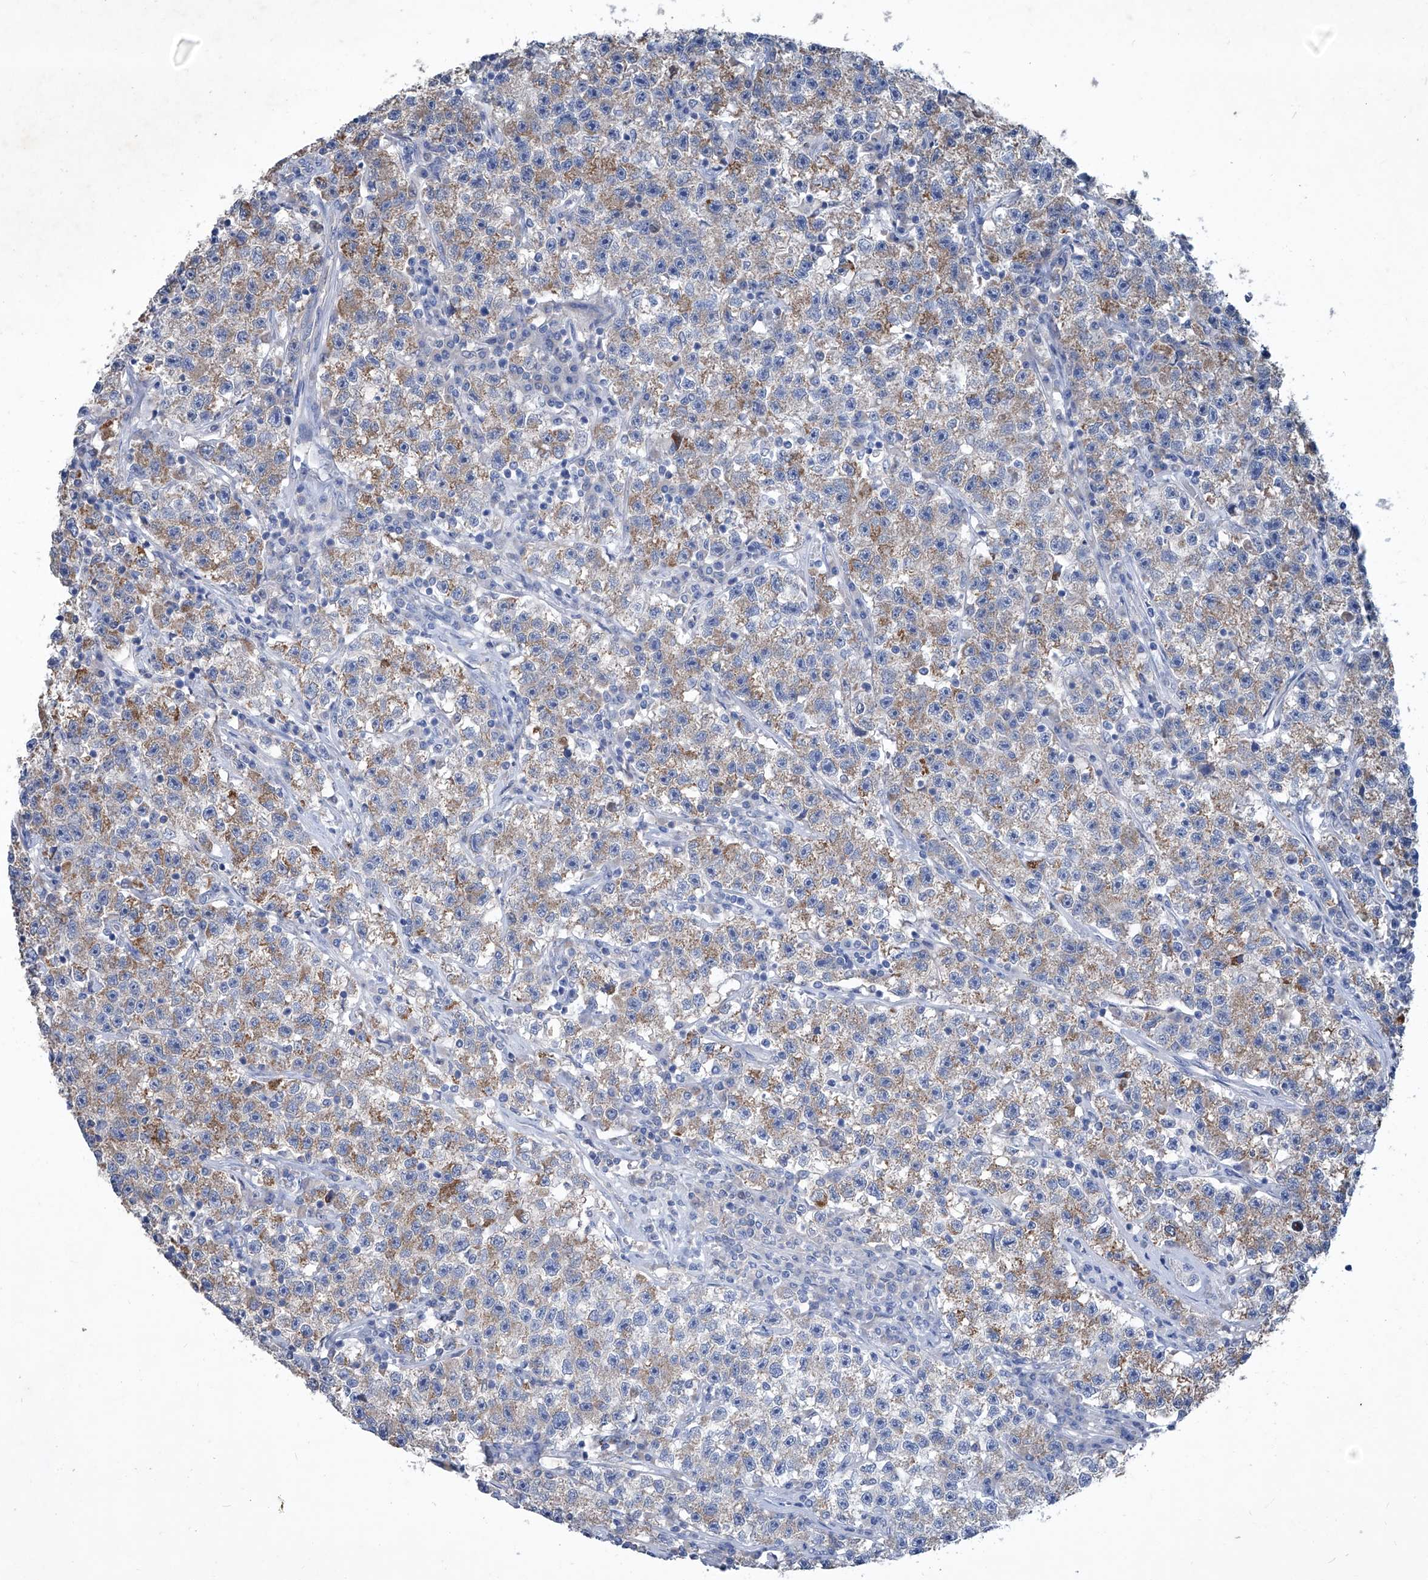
{"staining": {"intensity": "moderate", "quantity": "25%-75%", "location": "cytoplasmic/membranous"}, "tissue": "testis cancer", "cell_type": "Tumor cells", "image_type": "cancer", "snomed": [{"axis": "morphology", "description": "Seminoma, NOS"}, {"axis": "topography", "description": "Testis"}], "caption": "This micrograph exhibits testis seminoma stained with IHC to label a protein in brown. The cytoplasmic/membranous of tumor cells show moderate positivity for the protein. Nuclei are counter-stained blue.", "gene": "MTARC1", "patient": {"sex": "male", "age": 22}}